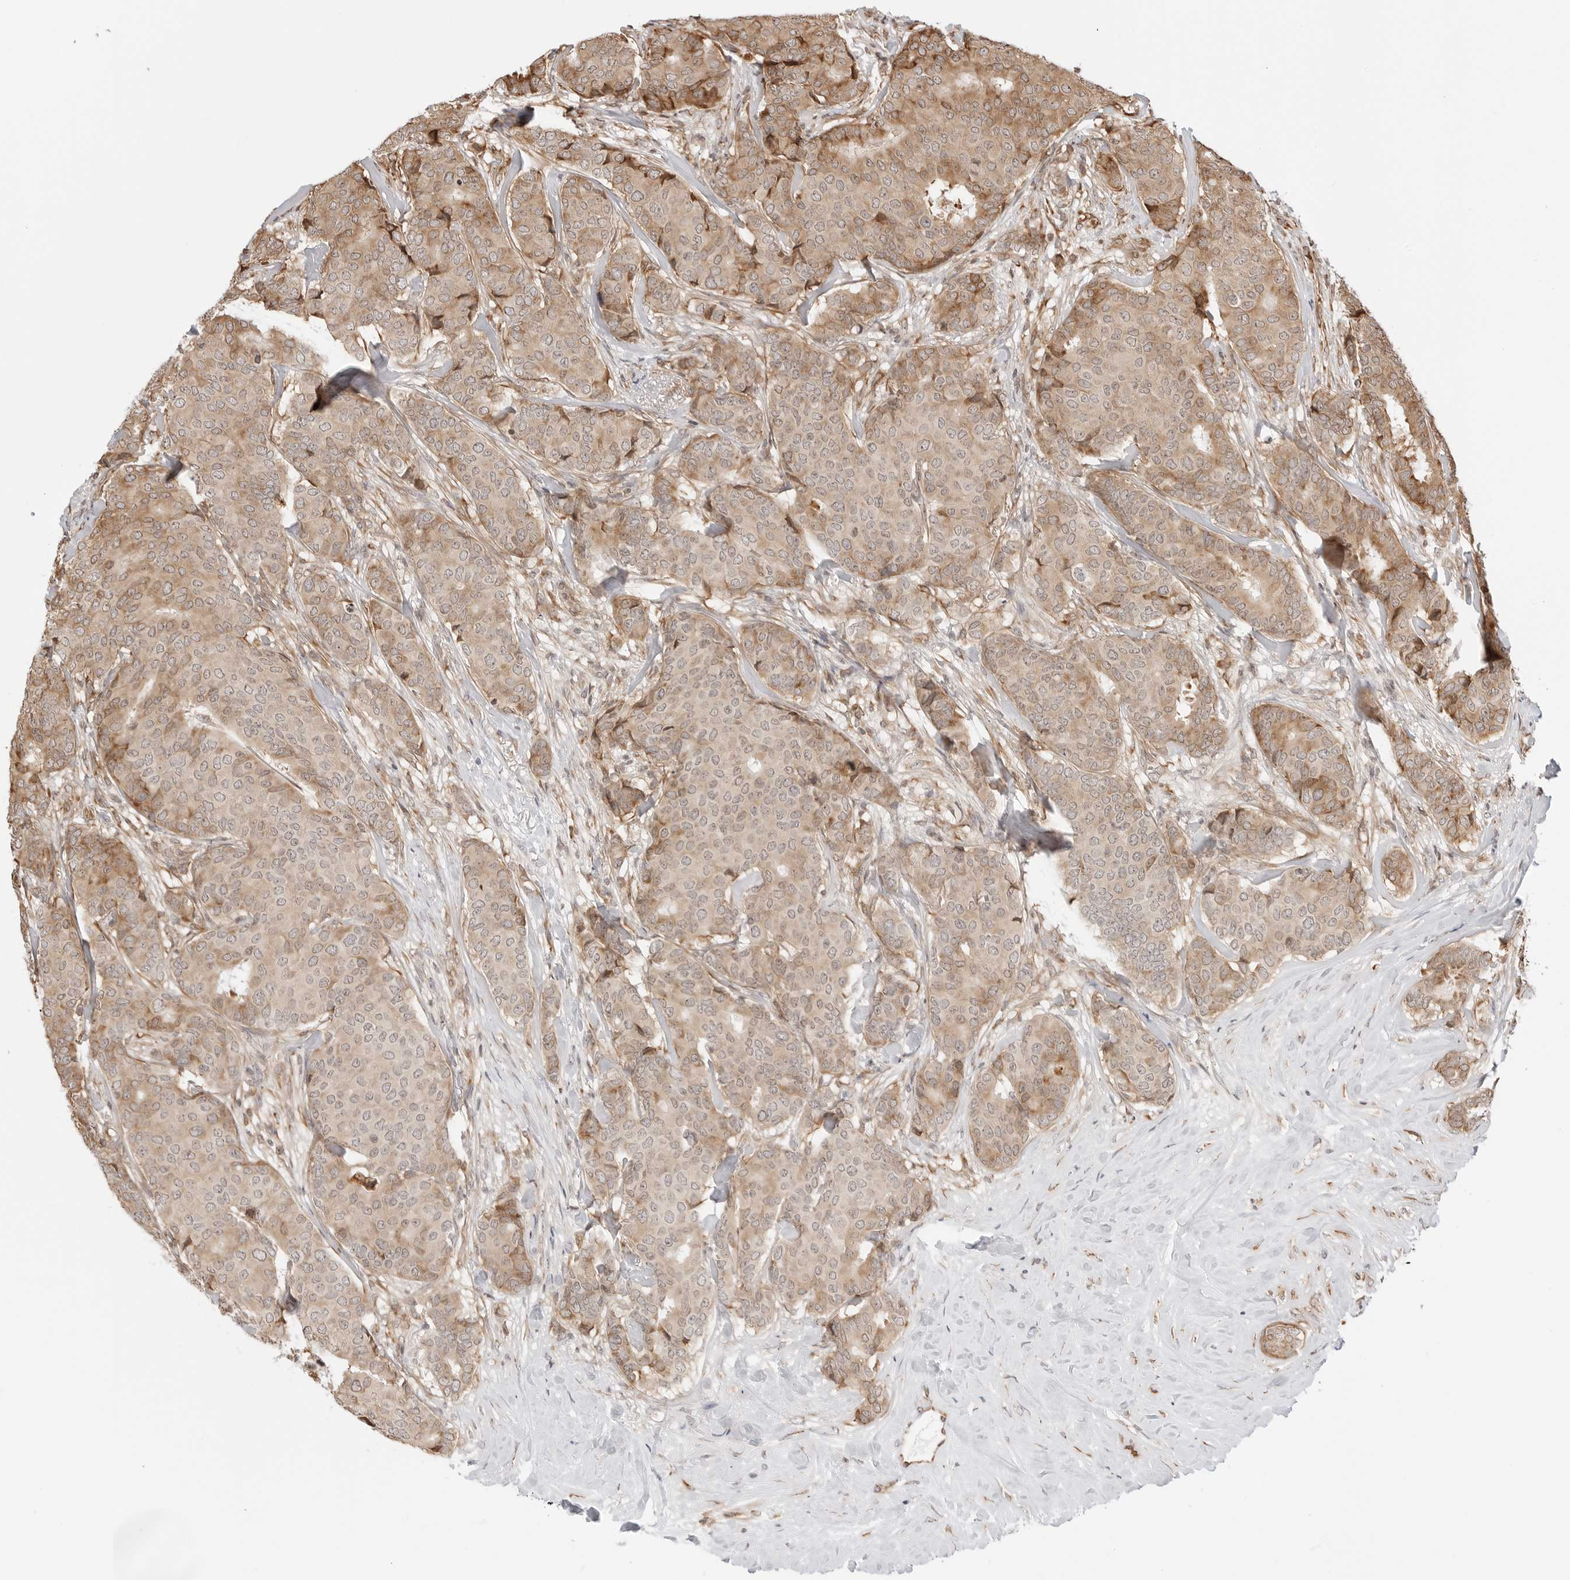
{"staining": {"intensity": "weak", "quantity": ">75%", "location": "cytoplasmic/membranous"}, "tissue": "breast cancer", "cell_type": "Tumor cells", "image_type": "cancer", "snomed": [{"axis": "morphology", "description": "Duct carcinoma"}, {"axis": "topography", "description": "Breast"}], "caption": "Immunohistochemistry (DAB) staining of human invasive ductal carcinoma (breast) displays weak cytoplasmic/membranous protein staining in about >75% of tumor cells.", "gene": "FKBP14", "patient": {"sex": "female", "age": 75}}